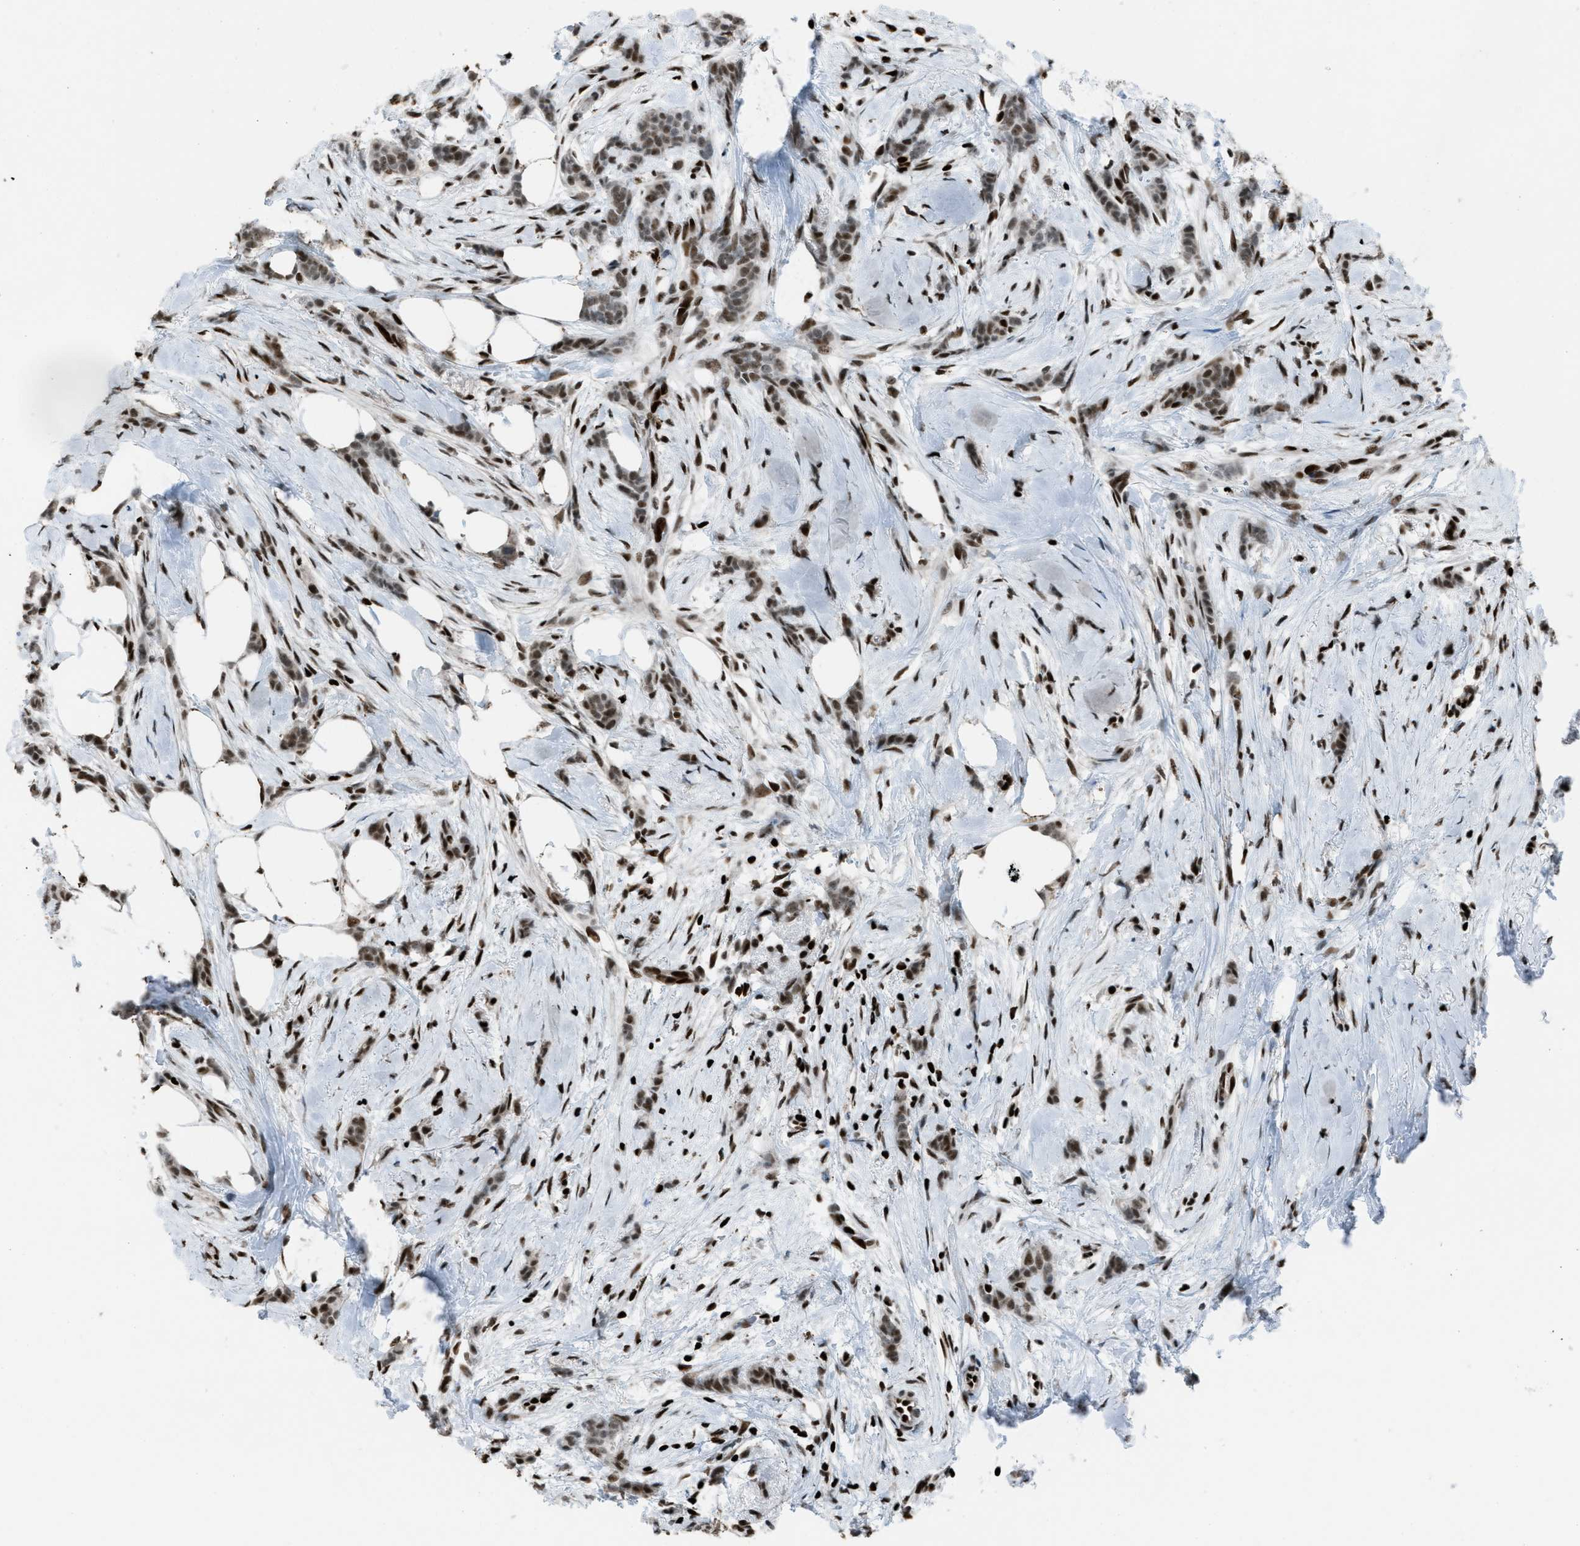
{"staining": {"intensity": "moderate", "quantity": ">75%", "location": "nuclear"}, "tissue": "breast cancer", "cell_type": "Tumor cells", "image_type": "cancer", "snomed": [{"axis": "morphology", "description": "Lobular carcinoma, in situ"}, {"axis": "morphology", "description": "Lobular carcinoma"}, {"axis": "topography", "description": "Breast"}], "caption": "High-power microscopy captured an IHC image of breast lobular carcinoma, revealing moderate nuclear expression in about >75% of tumor cells.", "gene": "SLFN5", "patient": {"sex": "female", "age": 41}}